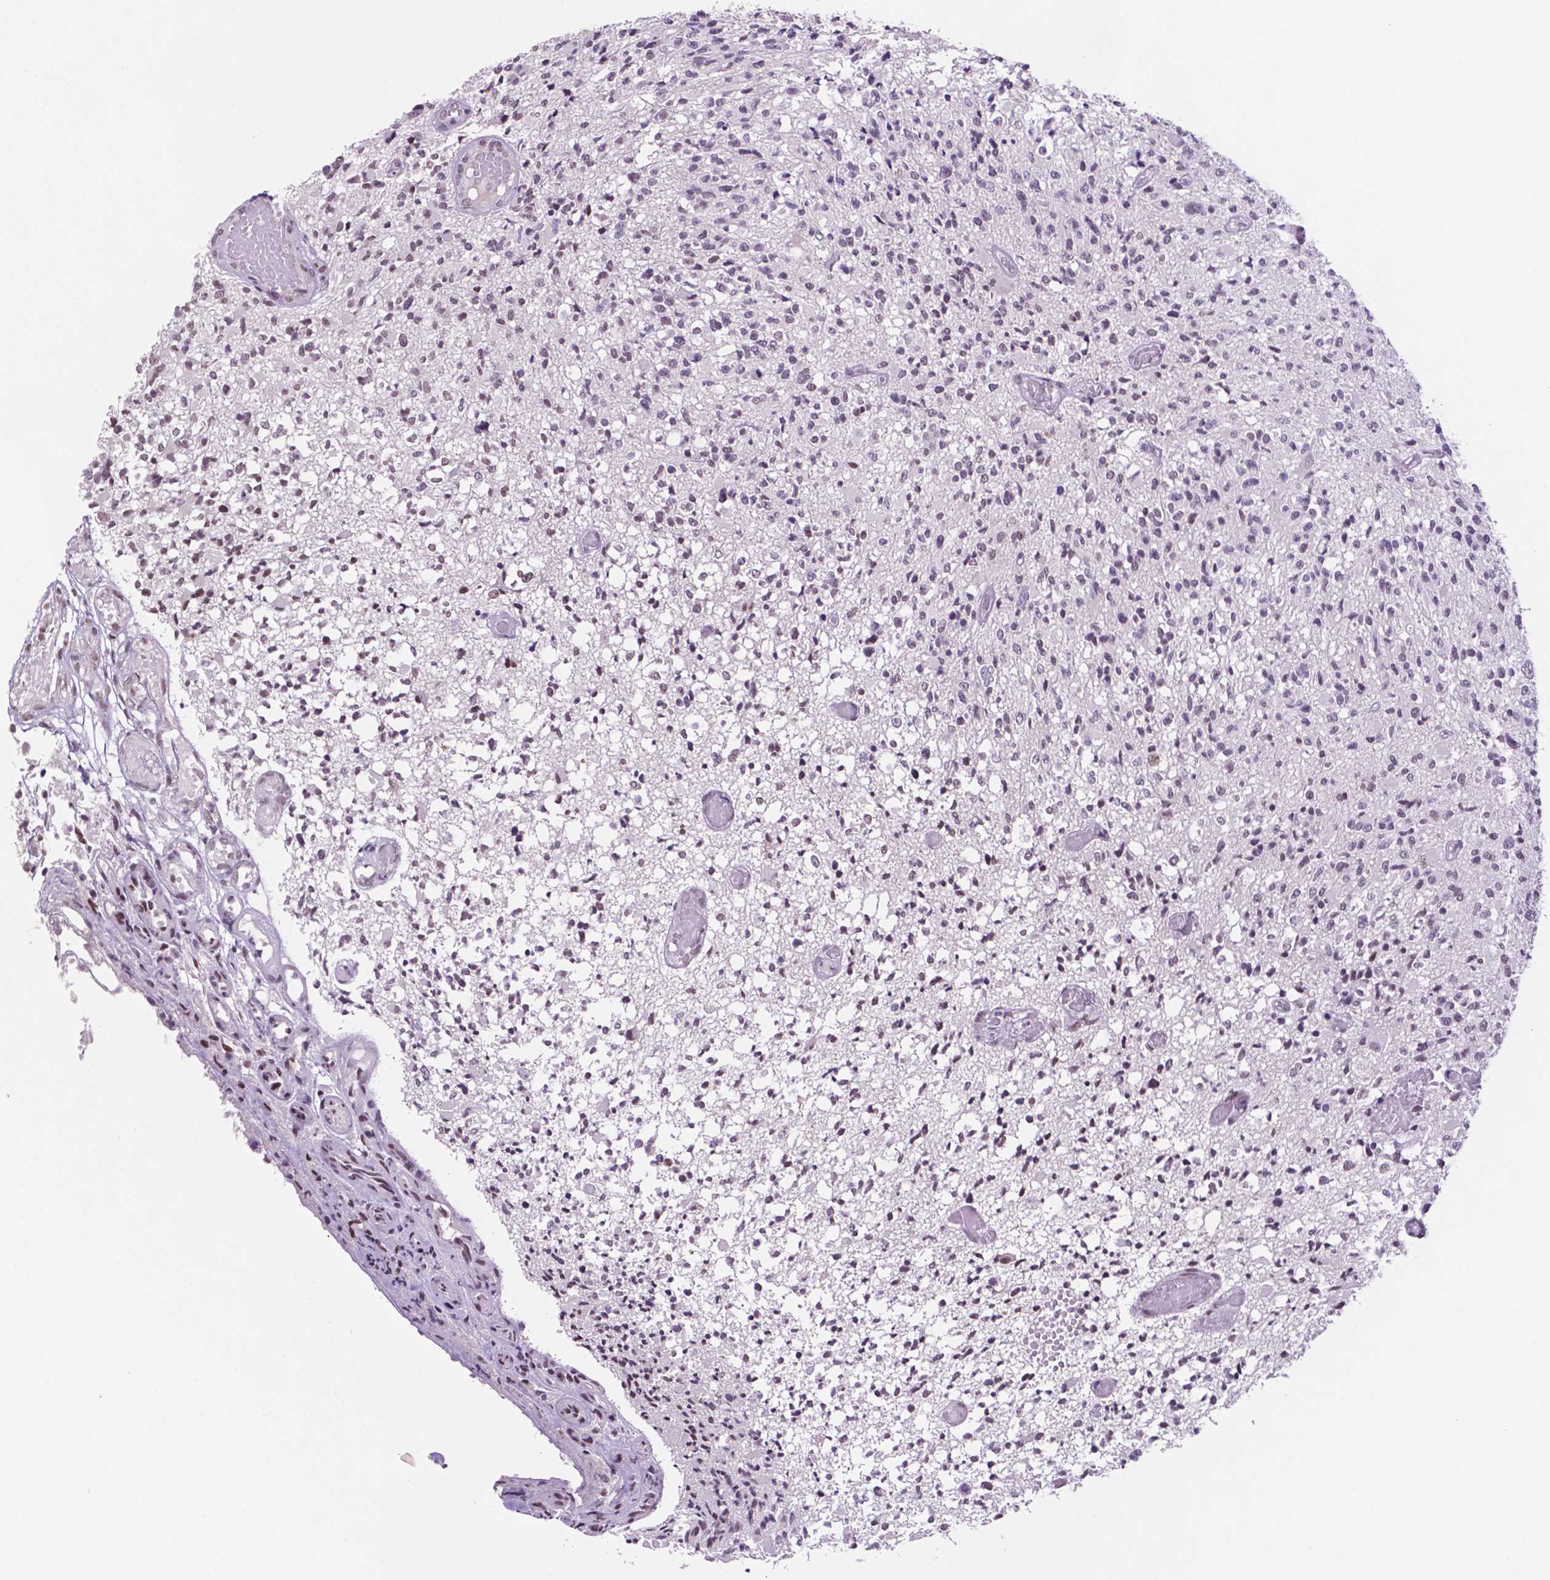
{"staining": {"intensity": "moderate", "quantity": "<25%", "location": "nuclear"}, "tissue": "glioma", "cell_type": "Tumor cells", "image_type": "cancer", "snomed": [{"axis": "morphology", "description": "Glioma, malignant, High grade"}, {"axis": "topography", "description": "Brain"}], "caption": "Human malignant glioma (high-grade) stained with a brown dye demonstrates moderate nuclear positive expression in about <25% of tumor cells.", "gene": "NCOR1", "patient": {"sex": "female", "age": 63}}